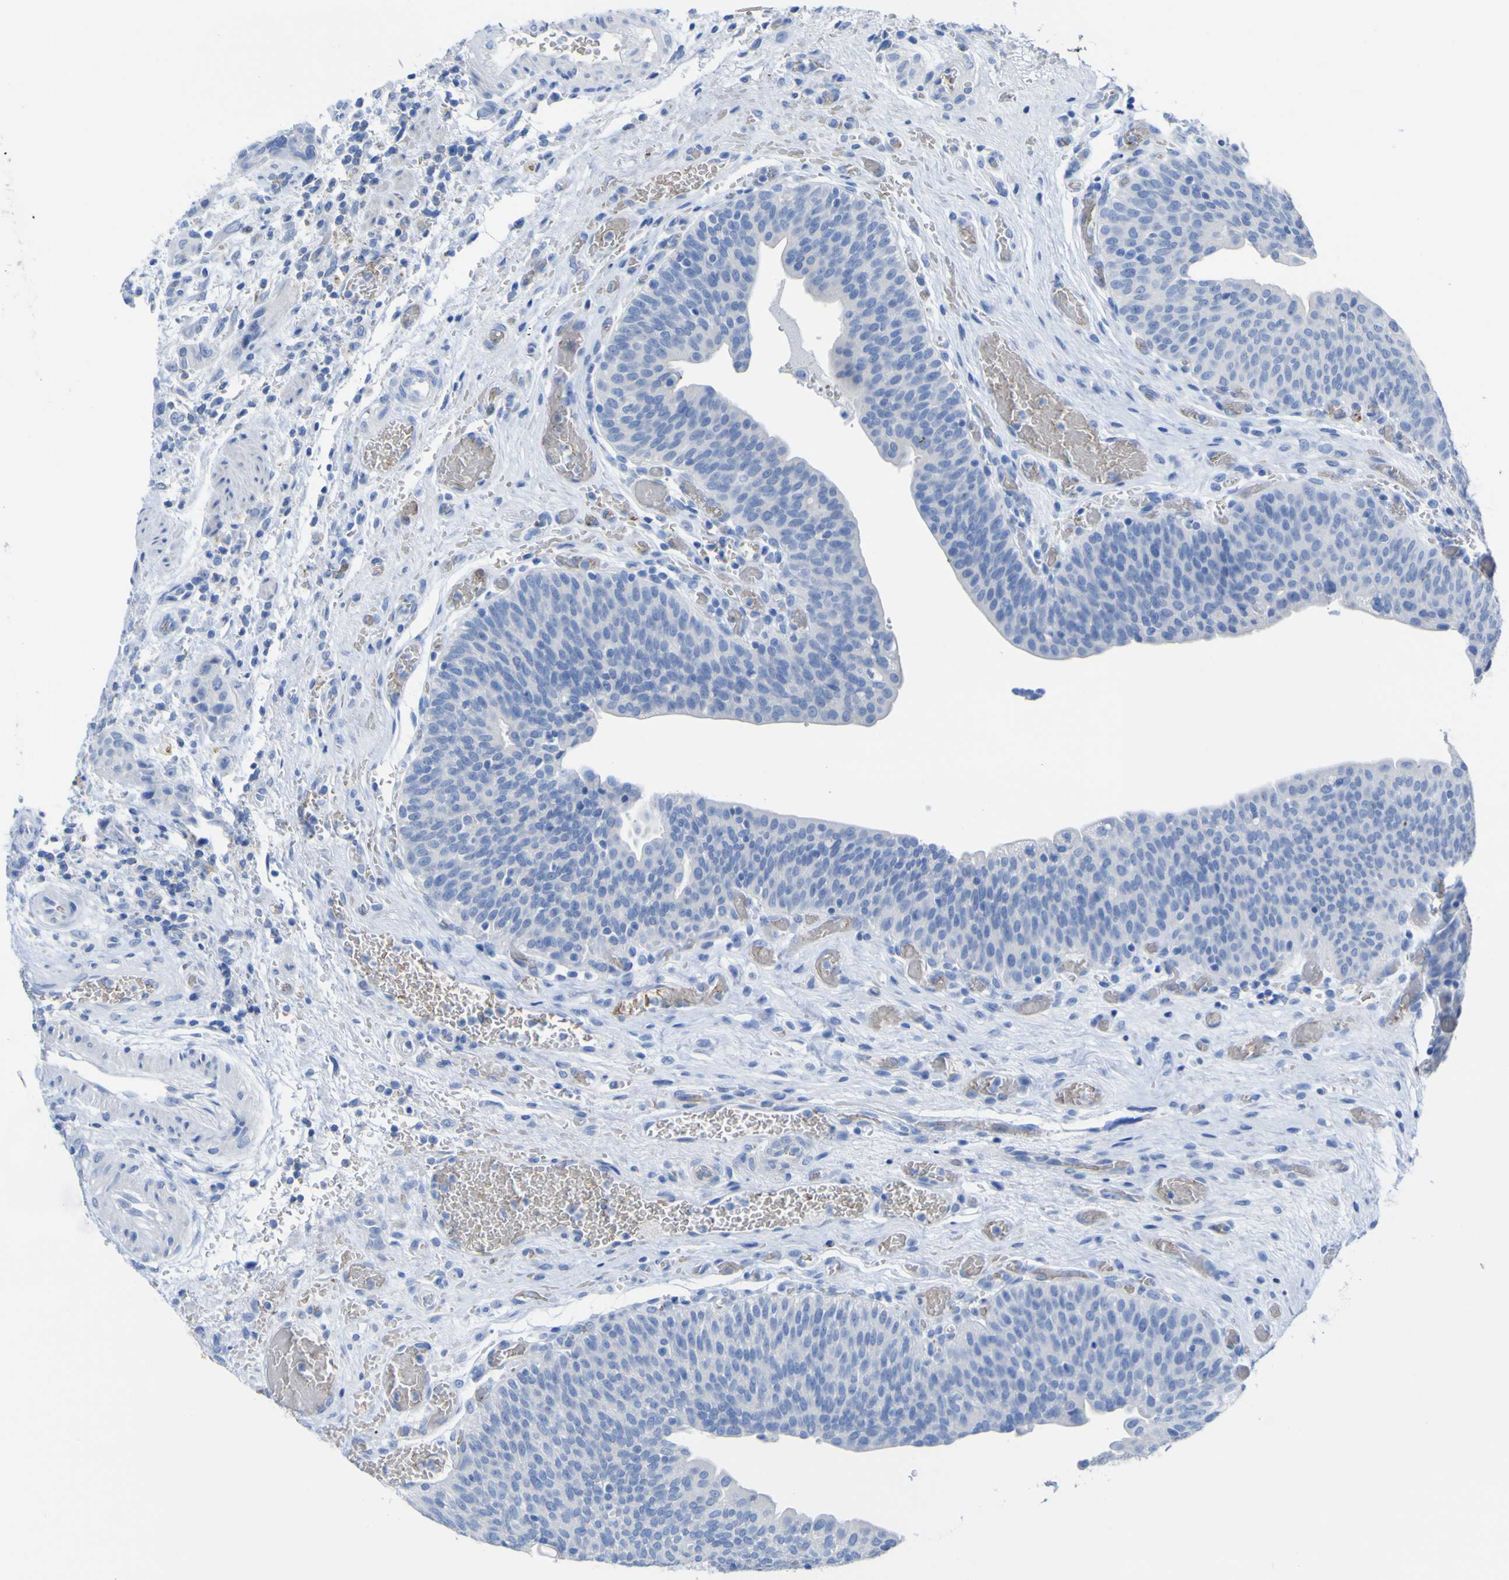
{"staining": {"intensity": "negative", "quantity": "none", "location": "none"}, "tissue": "urothelial cancer", "cell_type": "Tumor cells", "image_type": "cancer", "snomed": [{"axis": "morphology", "description": "Urothelial carcinoma, High grade"}, {"axis": "topography", "description": "Urinary bladder"}], "caption": "A high-resolution photomicrograph shows IHC staining of urothelial carcinoma (high-grade), which displays no significant expression in tumor cells.", "gene": "GCM1", "patient": {"sex": "male", "age": 35}}